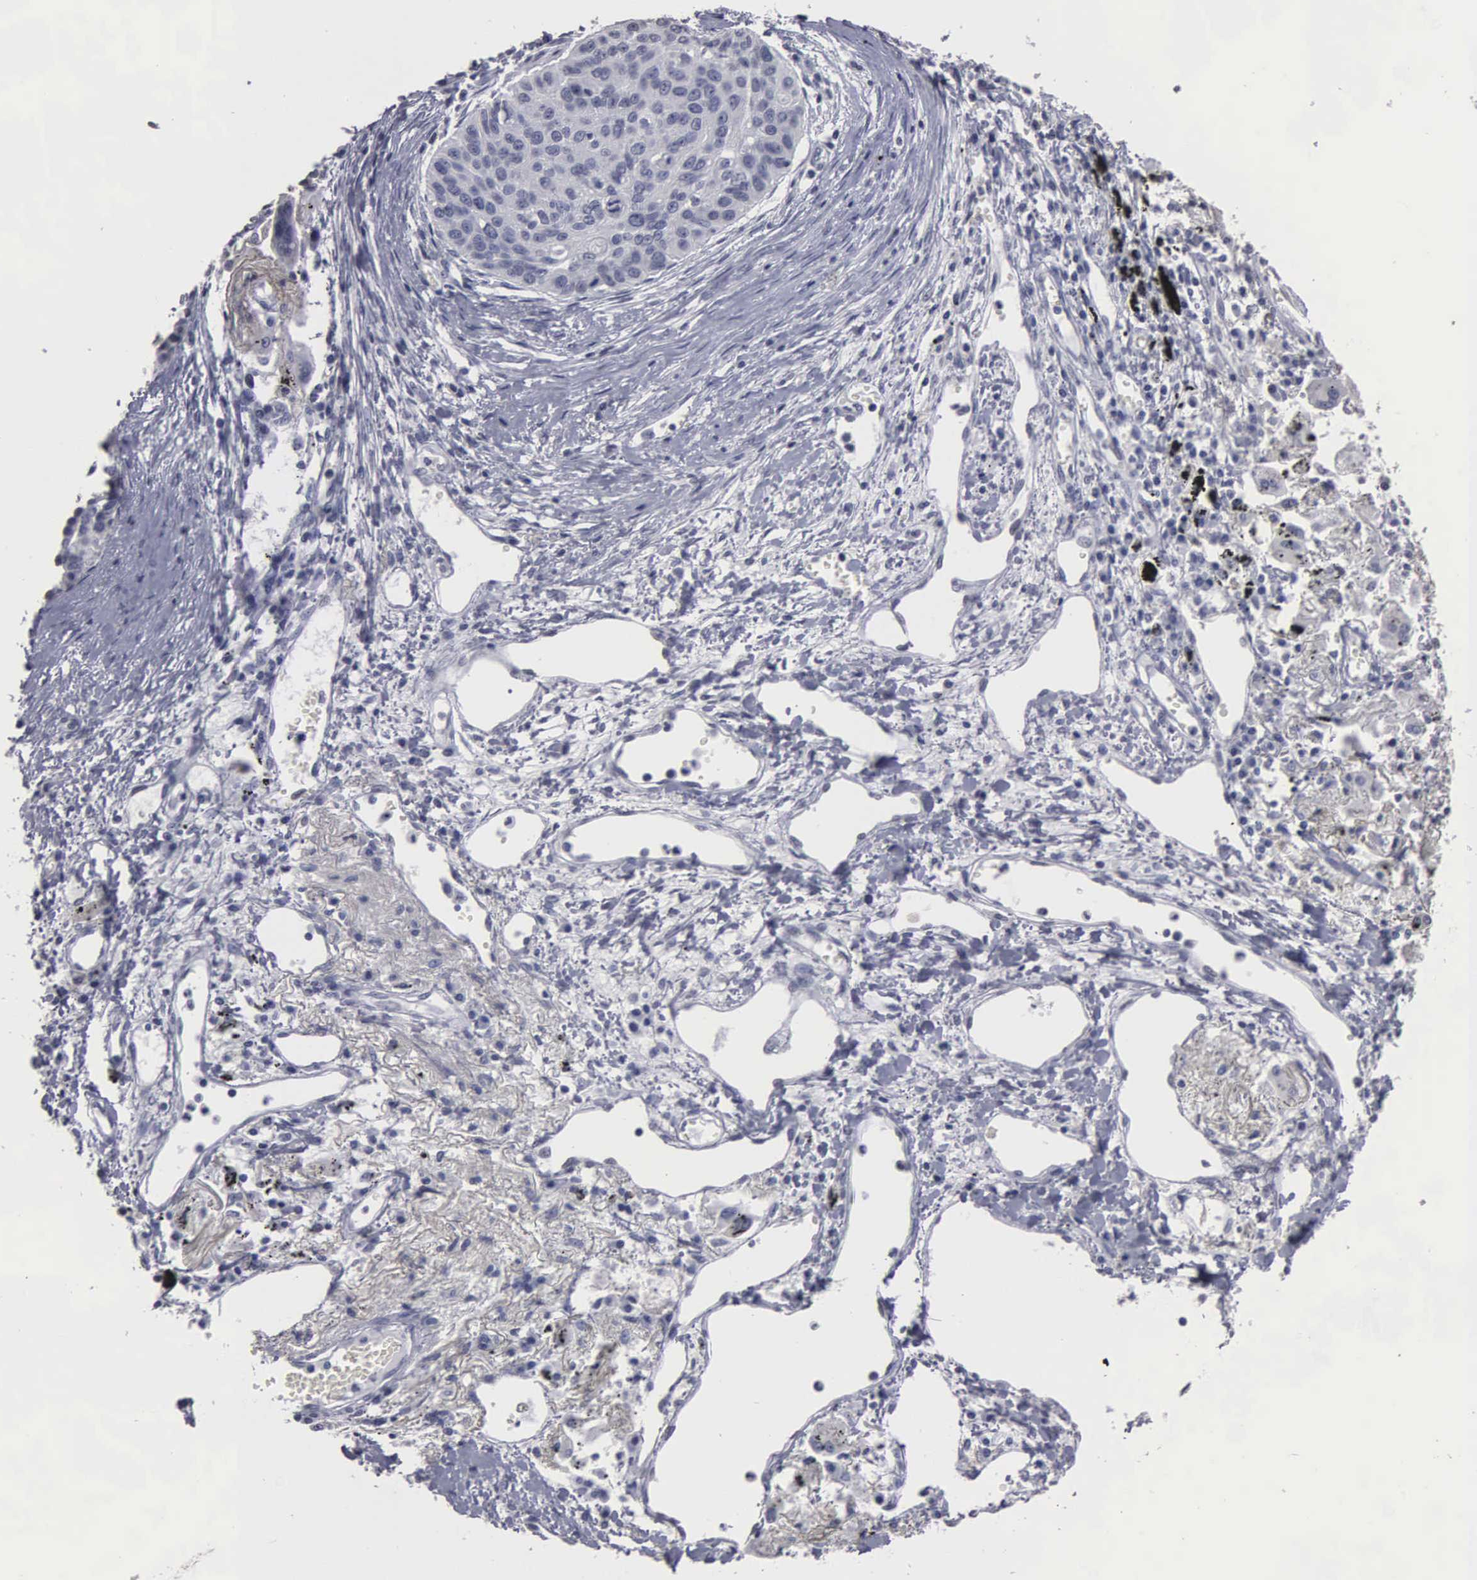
{"staining": {"intensity": "negative", "quantity": "none", "location": "none"}, "tissue": "lung cancer", "cell_type": "Tumor cells", "image_type": "cancer", "snomed": [{"axis": "morphology", "description": "Squamous cell carcinoma, NOS"}, {"axis": "topography", "description": "Lung"}], "caption": "Immunohistochemical staining of human lung cancer reveals no significant staining in tumor cells.", "gene": "UPB1", "patient": {"sex": "male", "age": 71}}